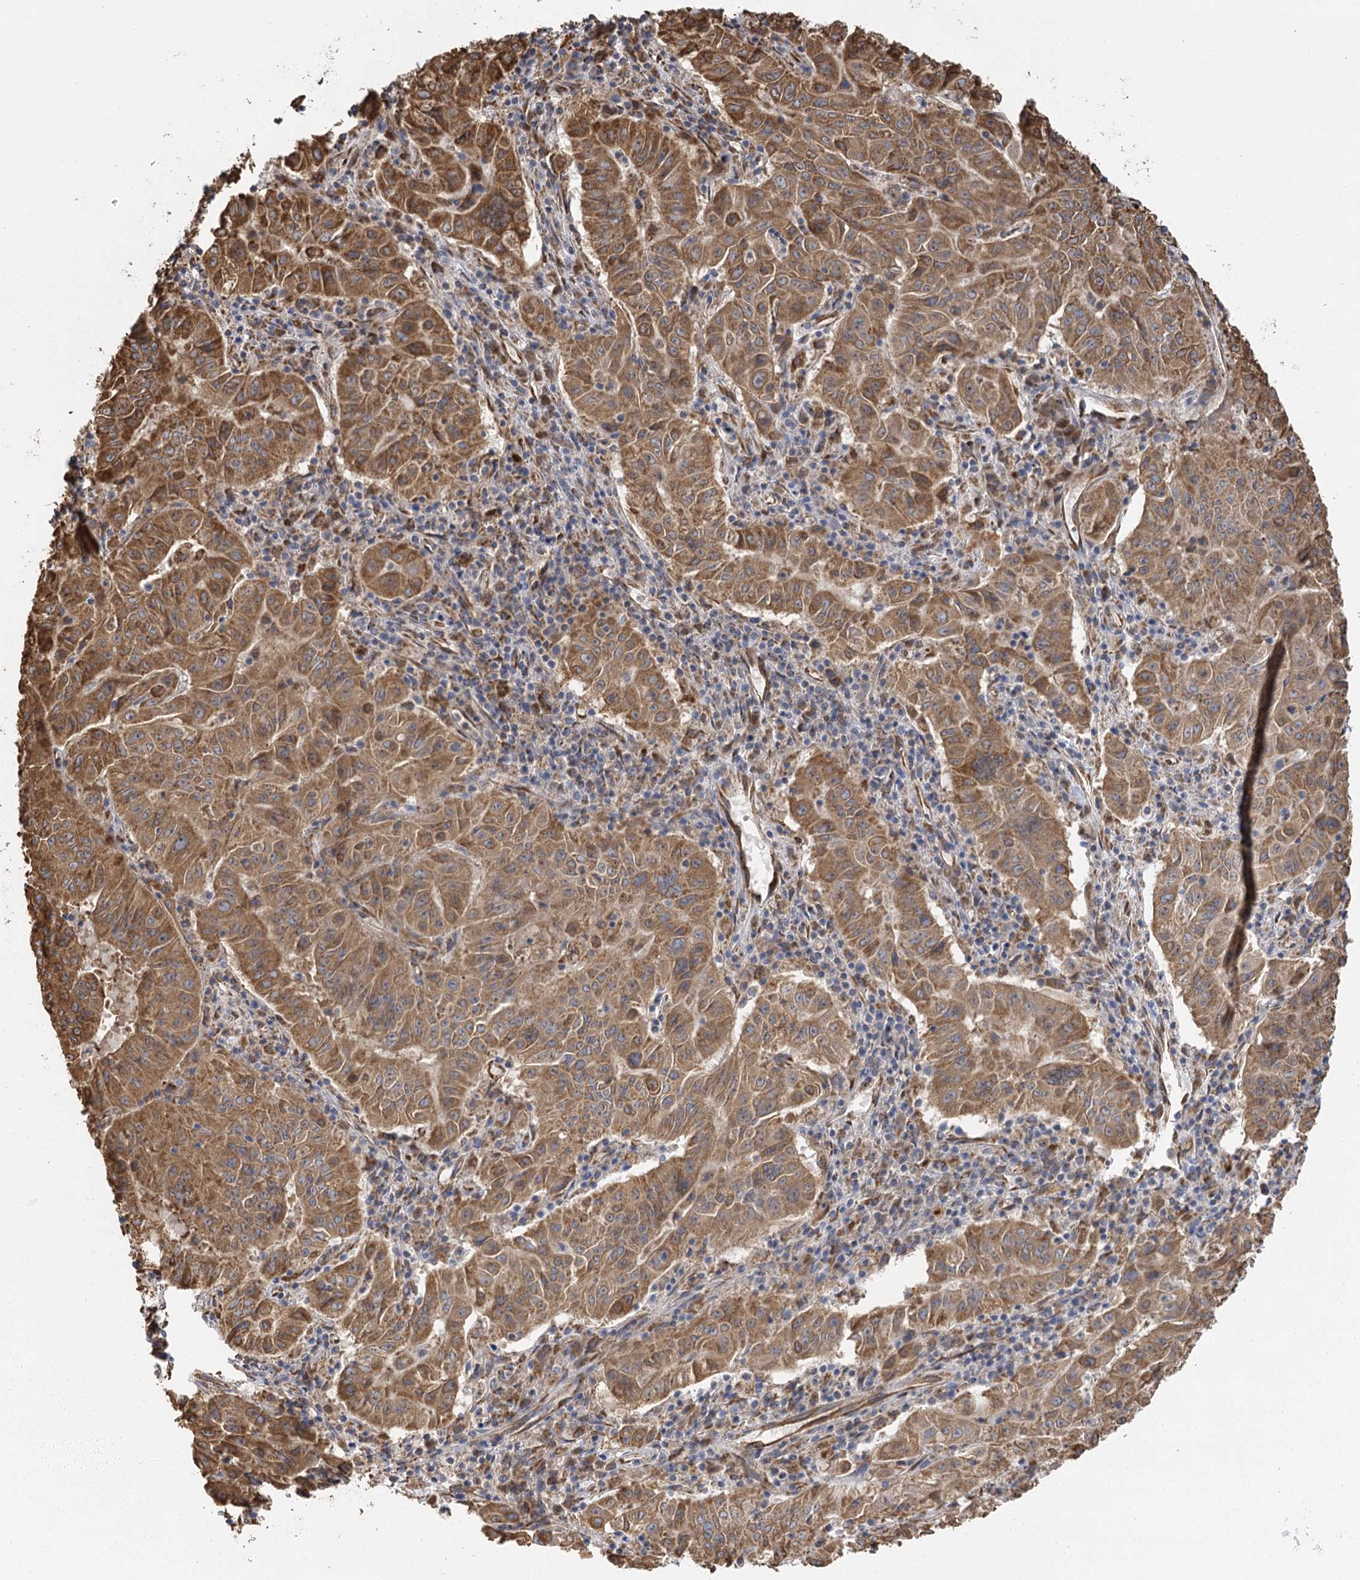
{"staining": {"intensity": "moderate", "quantity": ">75%", "location": "cytoplasmic/membranous"}, "tissue": "pancreatic cancer", "cell_type": "Tumor cells", "image_type": "cancer", "snomed": [{"axis": "morphology", "description": "Adenocarcinoma, NOS"}, {"axis": "topography", "description": "Pancreas"}], "caption": "This micrograph shows immunohistochemistry (IHC) staining of human pancreatic cancer, with medium moderate cytoplasmic/membranous staining in about >75% of tumor cells.", "gene": "IL11RA", "patient": {"sex": "male", "age": 63}}